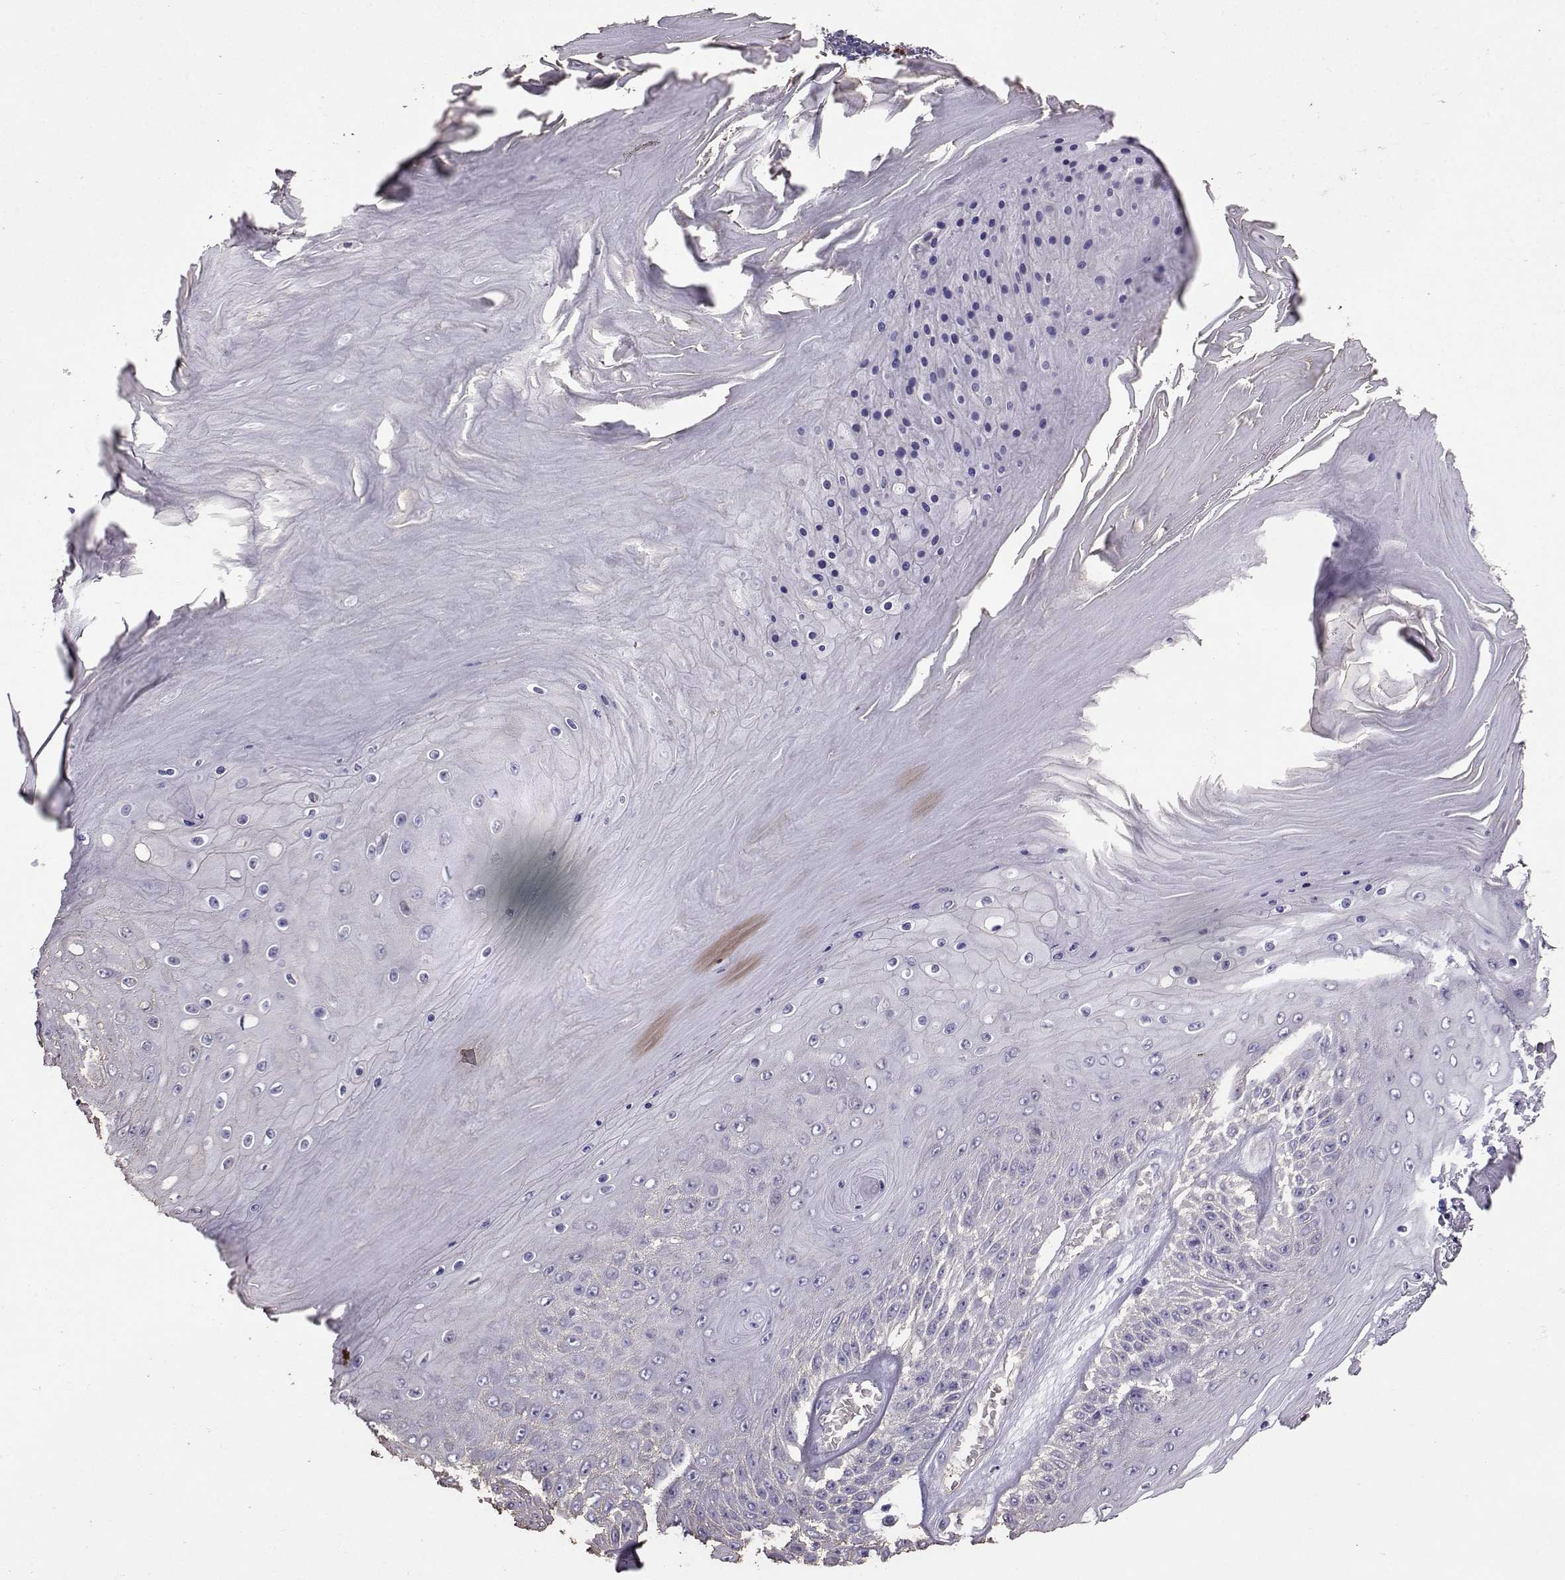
{"staining": {"intensity": "negative", "quantity": "none", "location": "none"}, "tissue": "skin cancer", "cell_type": "Tumor cells", "image_type": "cancer", "snomed": [{"axis": "morphology", "description": "Squamous cell carcinoma, NOS"}, {"axis": "topography", "description": "Skin"}], "caption": "An immunohistochemistry (IHC) photomicrograph of skin squamous cell carcinoma is shown. There is no staining in tumor cells of skin squamous cell carcinoma. (DAB IHC, high magnification).", "gene": "CLUL1", "patient": {"sex": "male", "age": 62}}